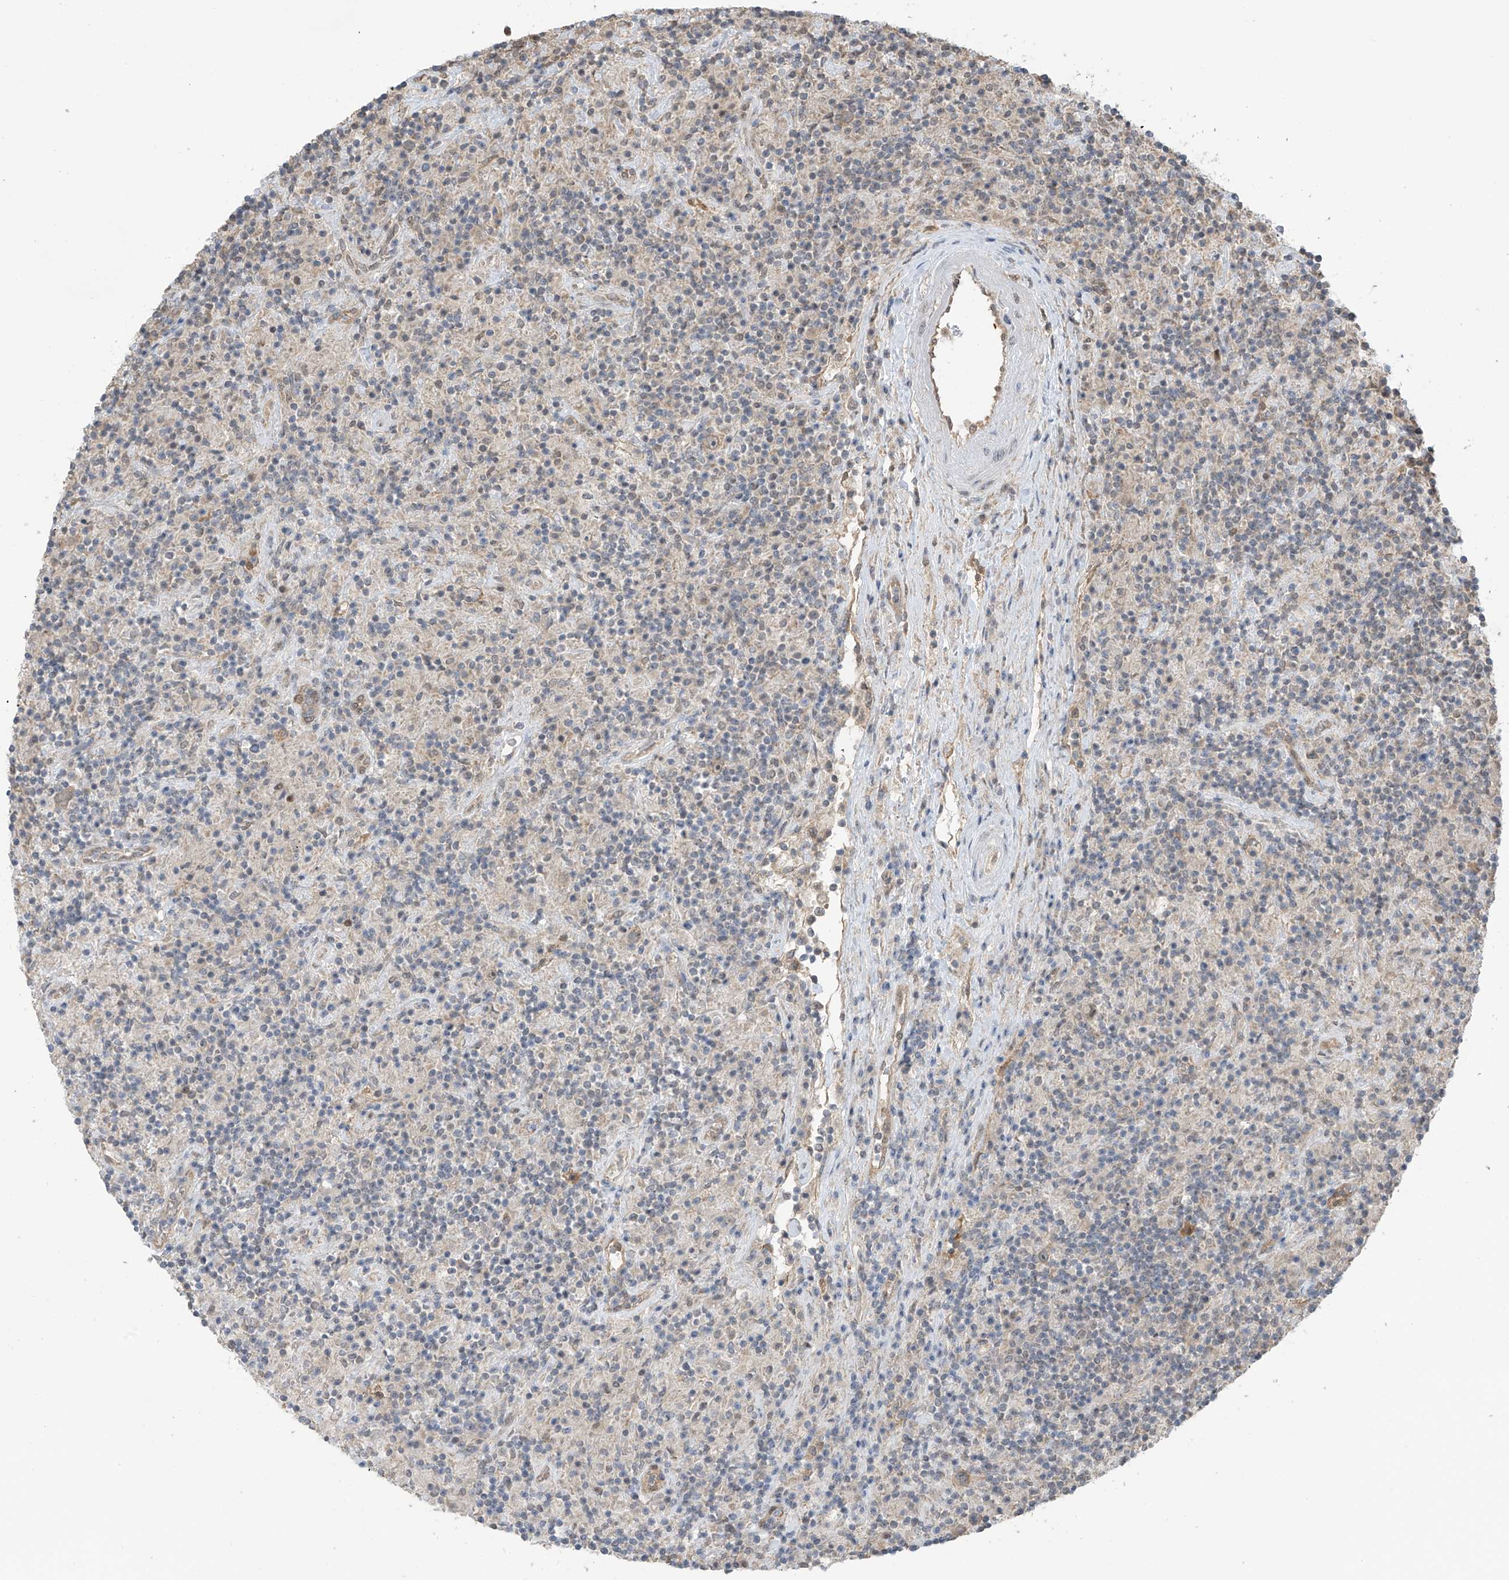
{"staining": {"intensity": "weak", "quantity": "25%-75%", "location": "cytoplasmic/membranous"}, "tissue": "lymphoma", "cell_type": "Tumor cells", "image_type": "cancer", "snomed": [{"axis": "morphology", "description": "Hodgkin's disease, NOS"}, {"axis": "topography", "description": "Lymph node"}], "caption": "A brown stain highlights weak cytoplasmic/membranous positivity of a protein in lymphoma tumor cells. (DAB IHC, brown staining for protein, blue staining for nuclei).", "gene": "KIAA1522", "patient": {"sex": "male", "age": 70}}